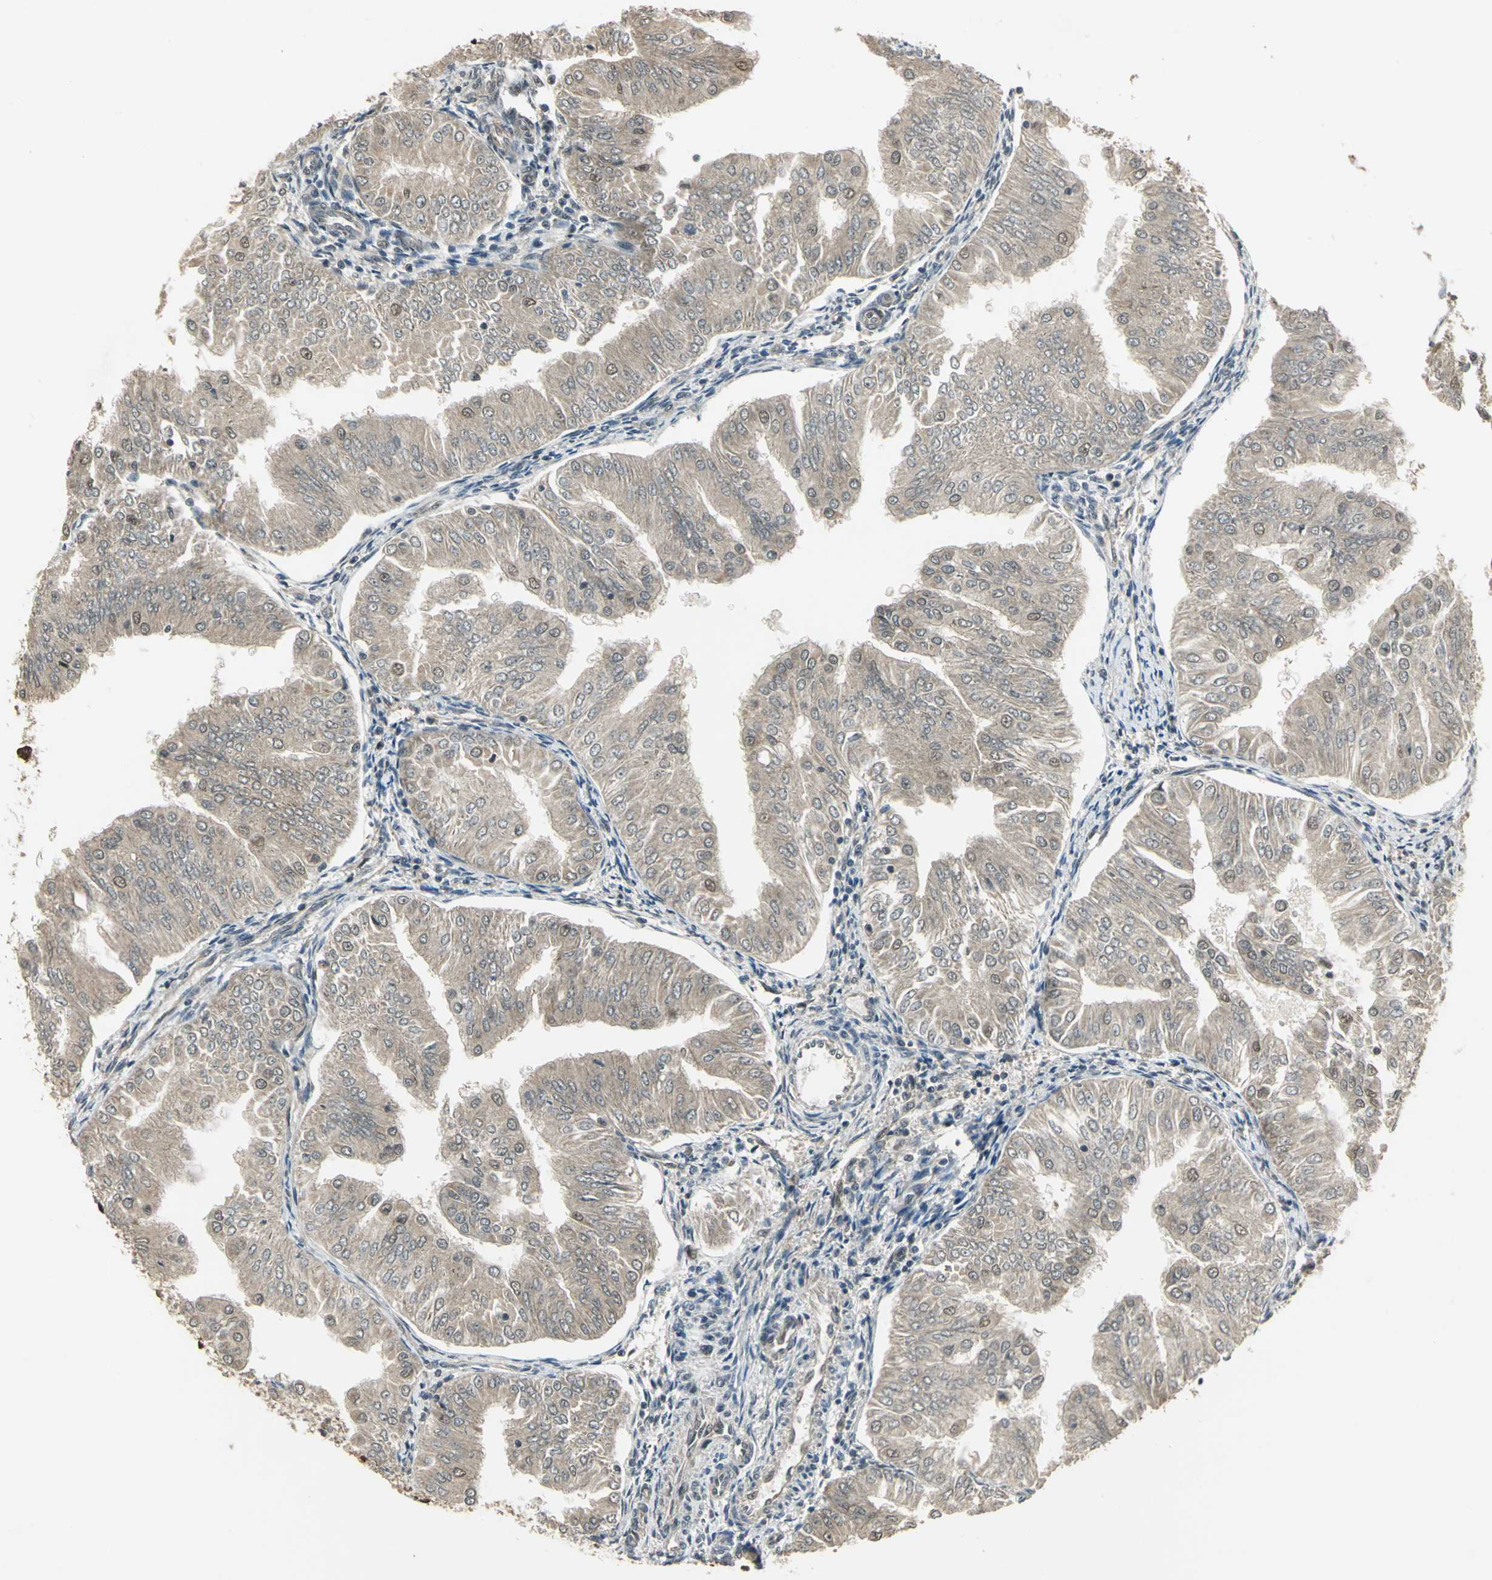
{"staining": {"intensity": "weak", "quantity": ">75%", "location": "cytoplasmic/membranous,nuclear"}, "tissue": "endometrial cancer", "cell_type": "Tumor cells", "image_type": "cancer", "snomed": [{"axis": "morphology", "description": "Adenocarcinoma, NOS"}, {"axis": "topography", "description": "Endometrium"}], "caption": "Endometrial cancer was stained to show a protein in brown. There is low levels of weak cytoplasmic/membranous and nuclear positivity in about >75% of tumor cells. (Brightfield microscopy of DAB IHC at high magnification).", "gene": "PSMC3", "patient": {"sex": "female", "age": 53}}